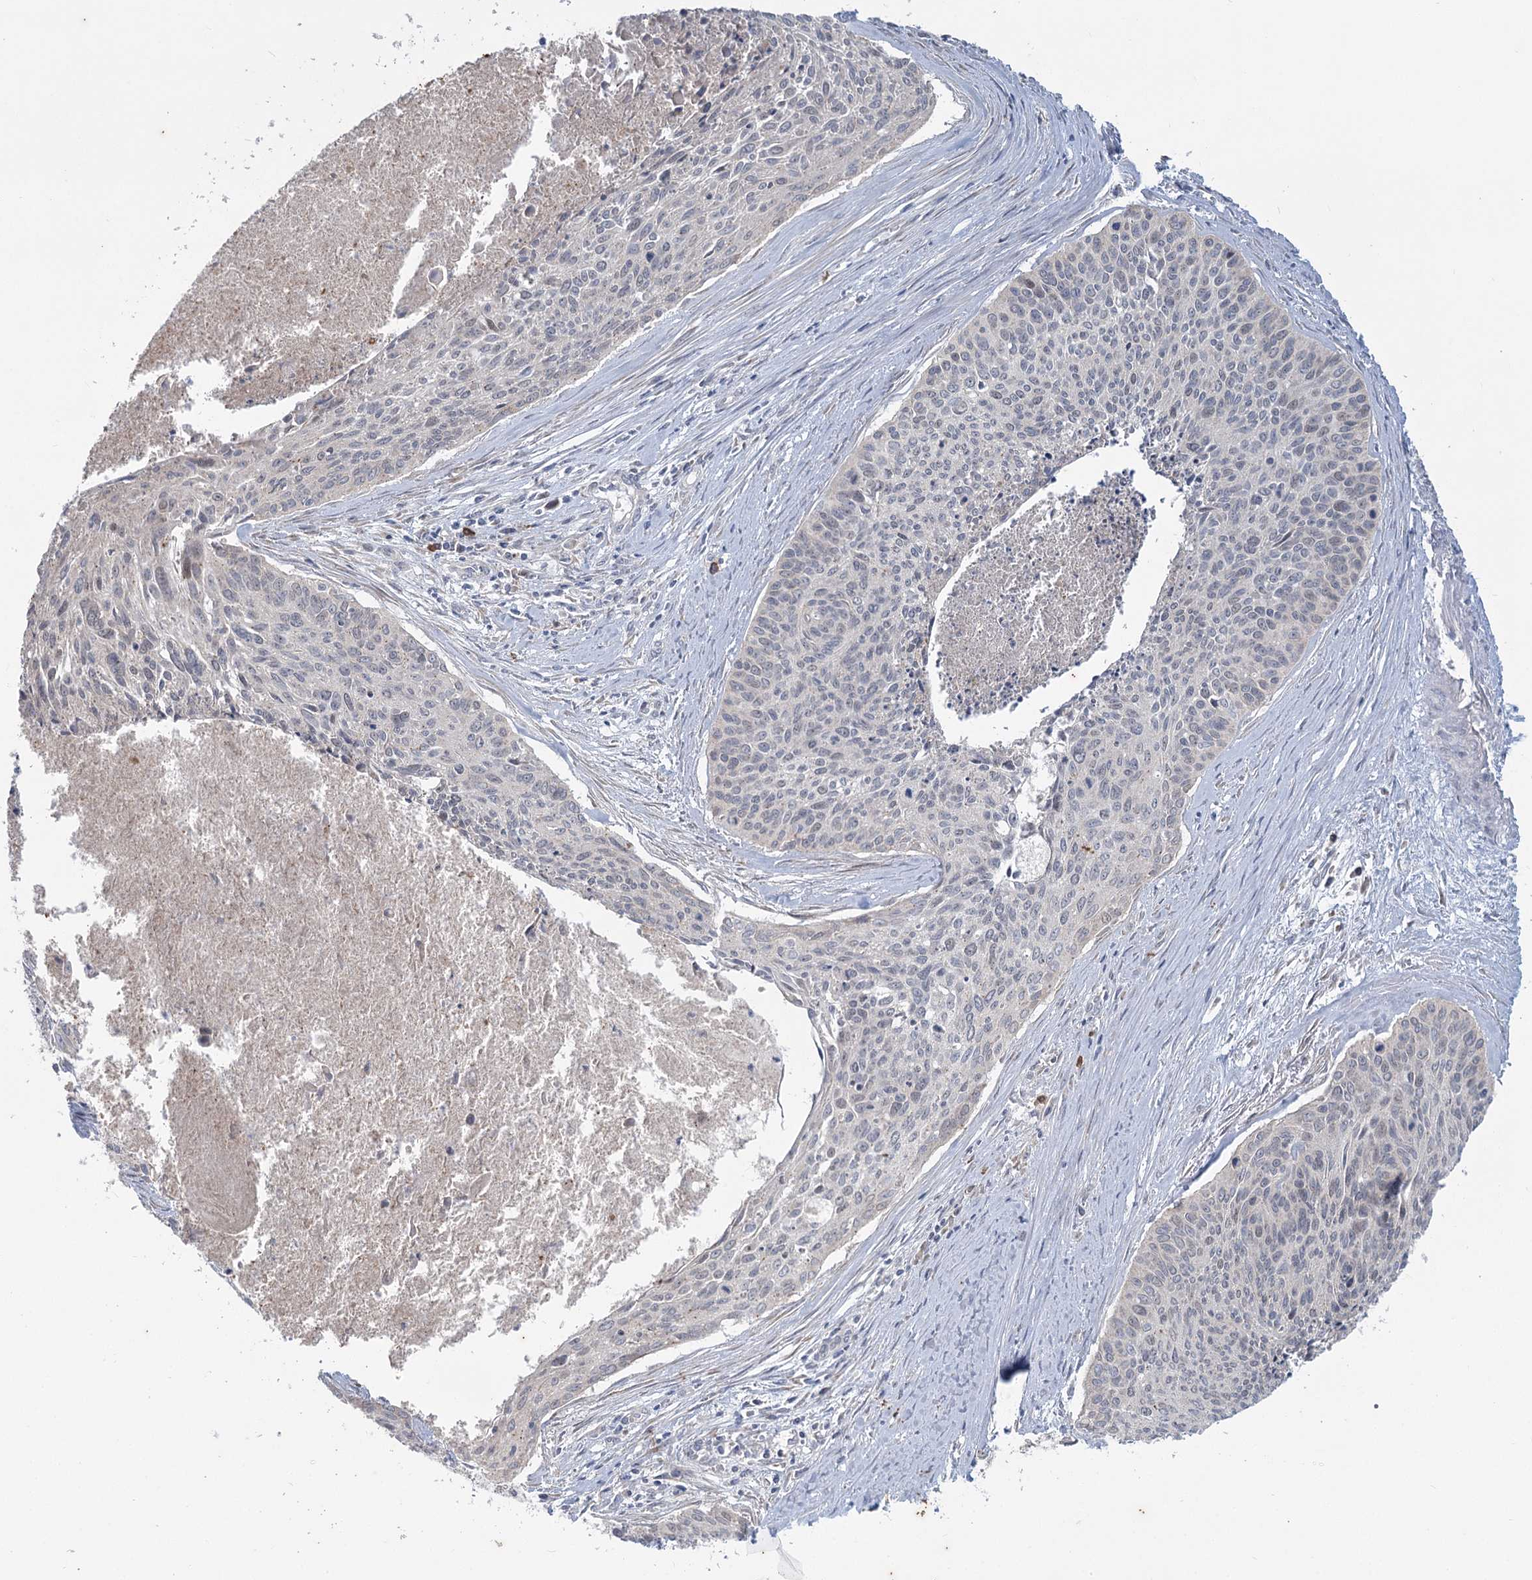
{"staining": {"intensity": "negative", "quantity": "none", "location": "none"}, "tissue": "cervical cancer", "cell_type": "Tumor cells", "image_type": "cancer", "snomed": [{"axis": "morphology", "description": "Squamous cell carcinoma, NOS"}, {"axis": "topography", "description": "Cervix"}], "caption": "Protein analysis of cervical squamous cell carcinoma displays no significant expression in tumor cells. (IHC, brightfield microscopy, high magnification).", "gene": "PLA2G12A", "patient": {"sex": "female", "age": 55}}